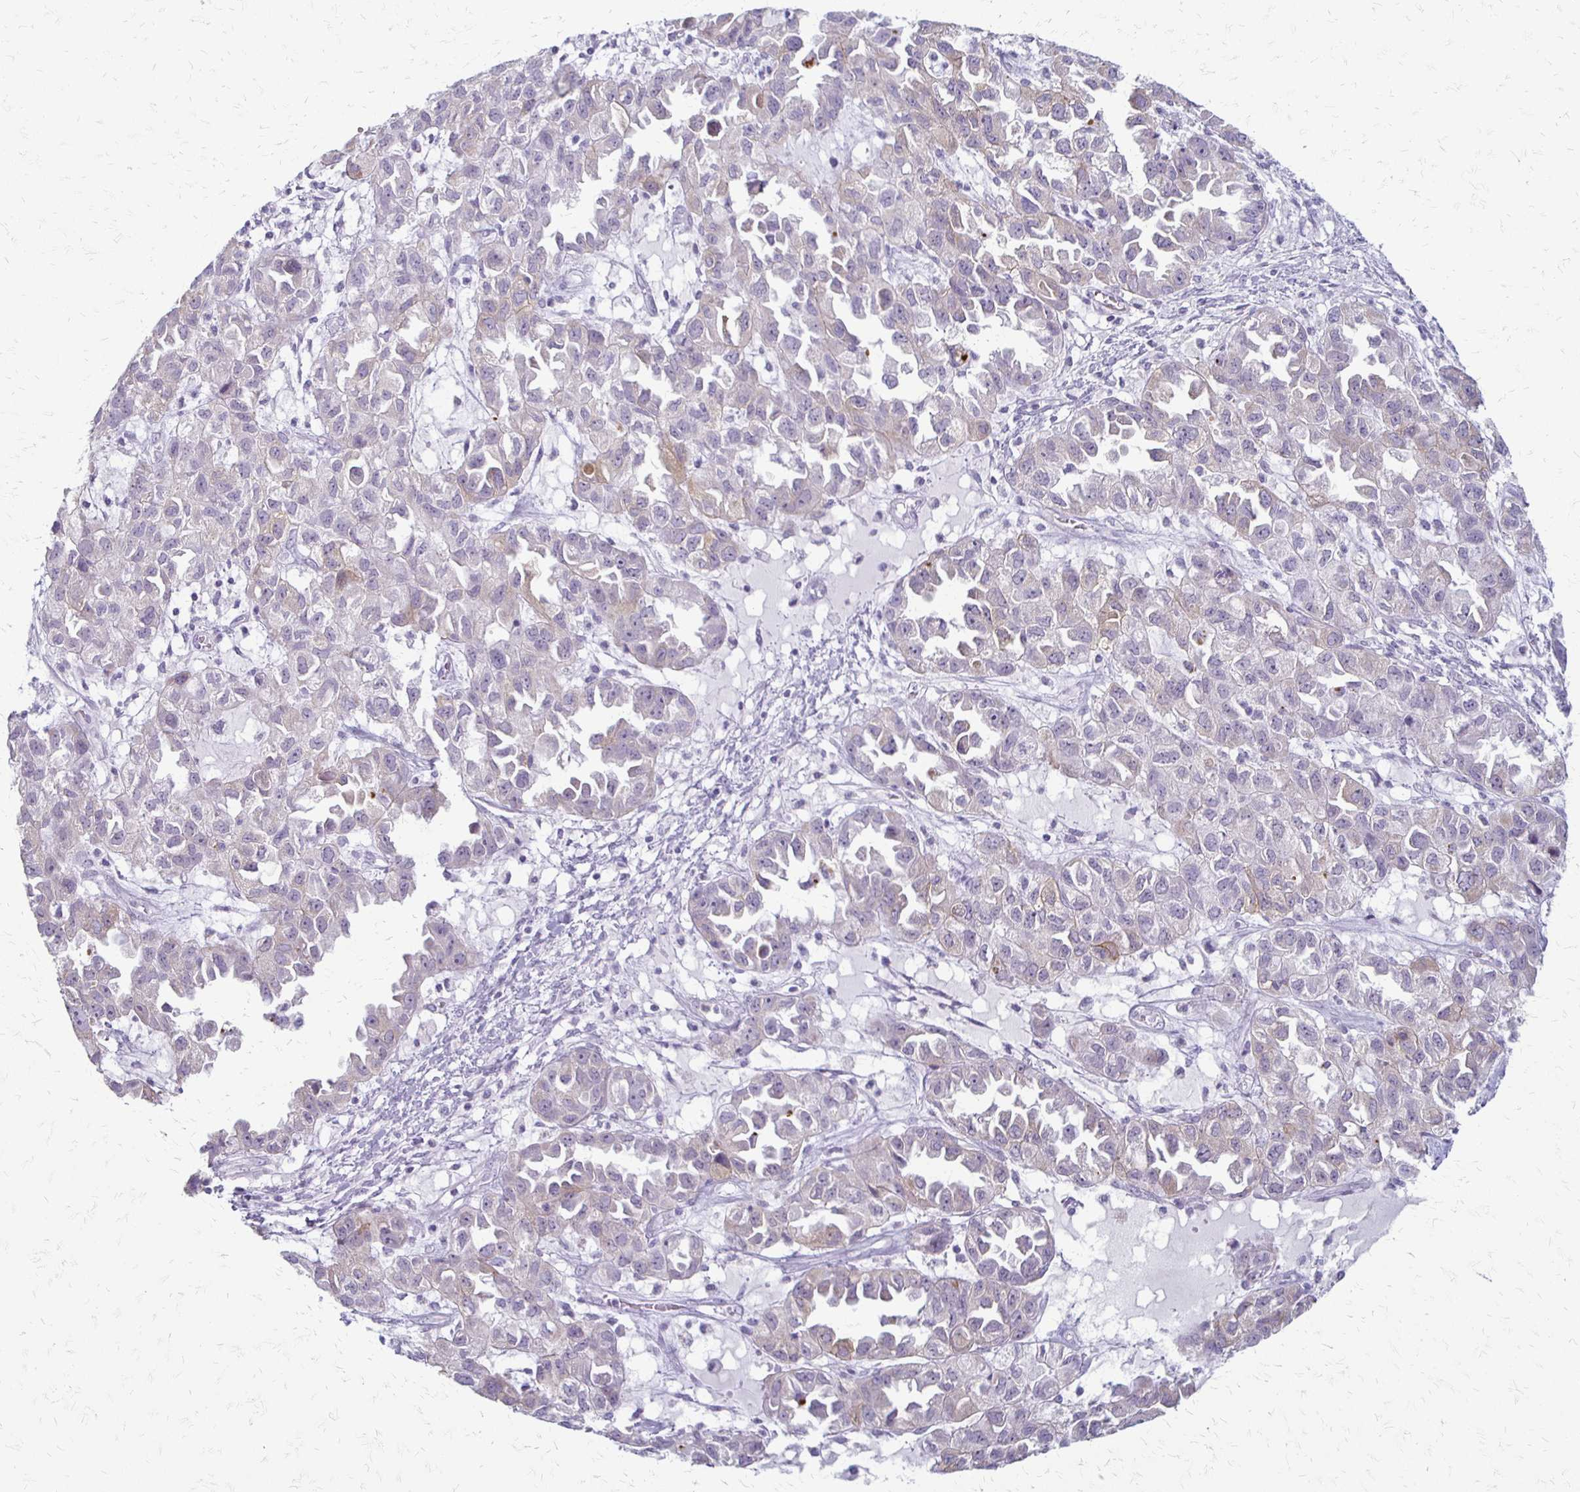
{"staining": {"intensity": "weak", "quantity": "25%-75%", "location": "cytoplasmic/membranous"}, "tissue": "ovarian cancer", "cell_type": "Tumor cells", "image_type": "cancer", "snomed": [{"axis": "morphology", "description": "Cystadenocarcinoma, serous, NOS"}, {"axis": "topography", "description": "Ovary"}], "caption": "Immunohistochemical staining of serous cystadenocarcinoma (ovarian) displays low levels of weak cytoplasmic/membranous protein staining in about 25%-75% of tumor cells.", "gene": "ACP5", "patient": {"sex": "female", "age": 84}}